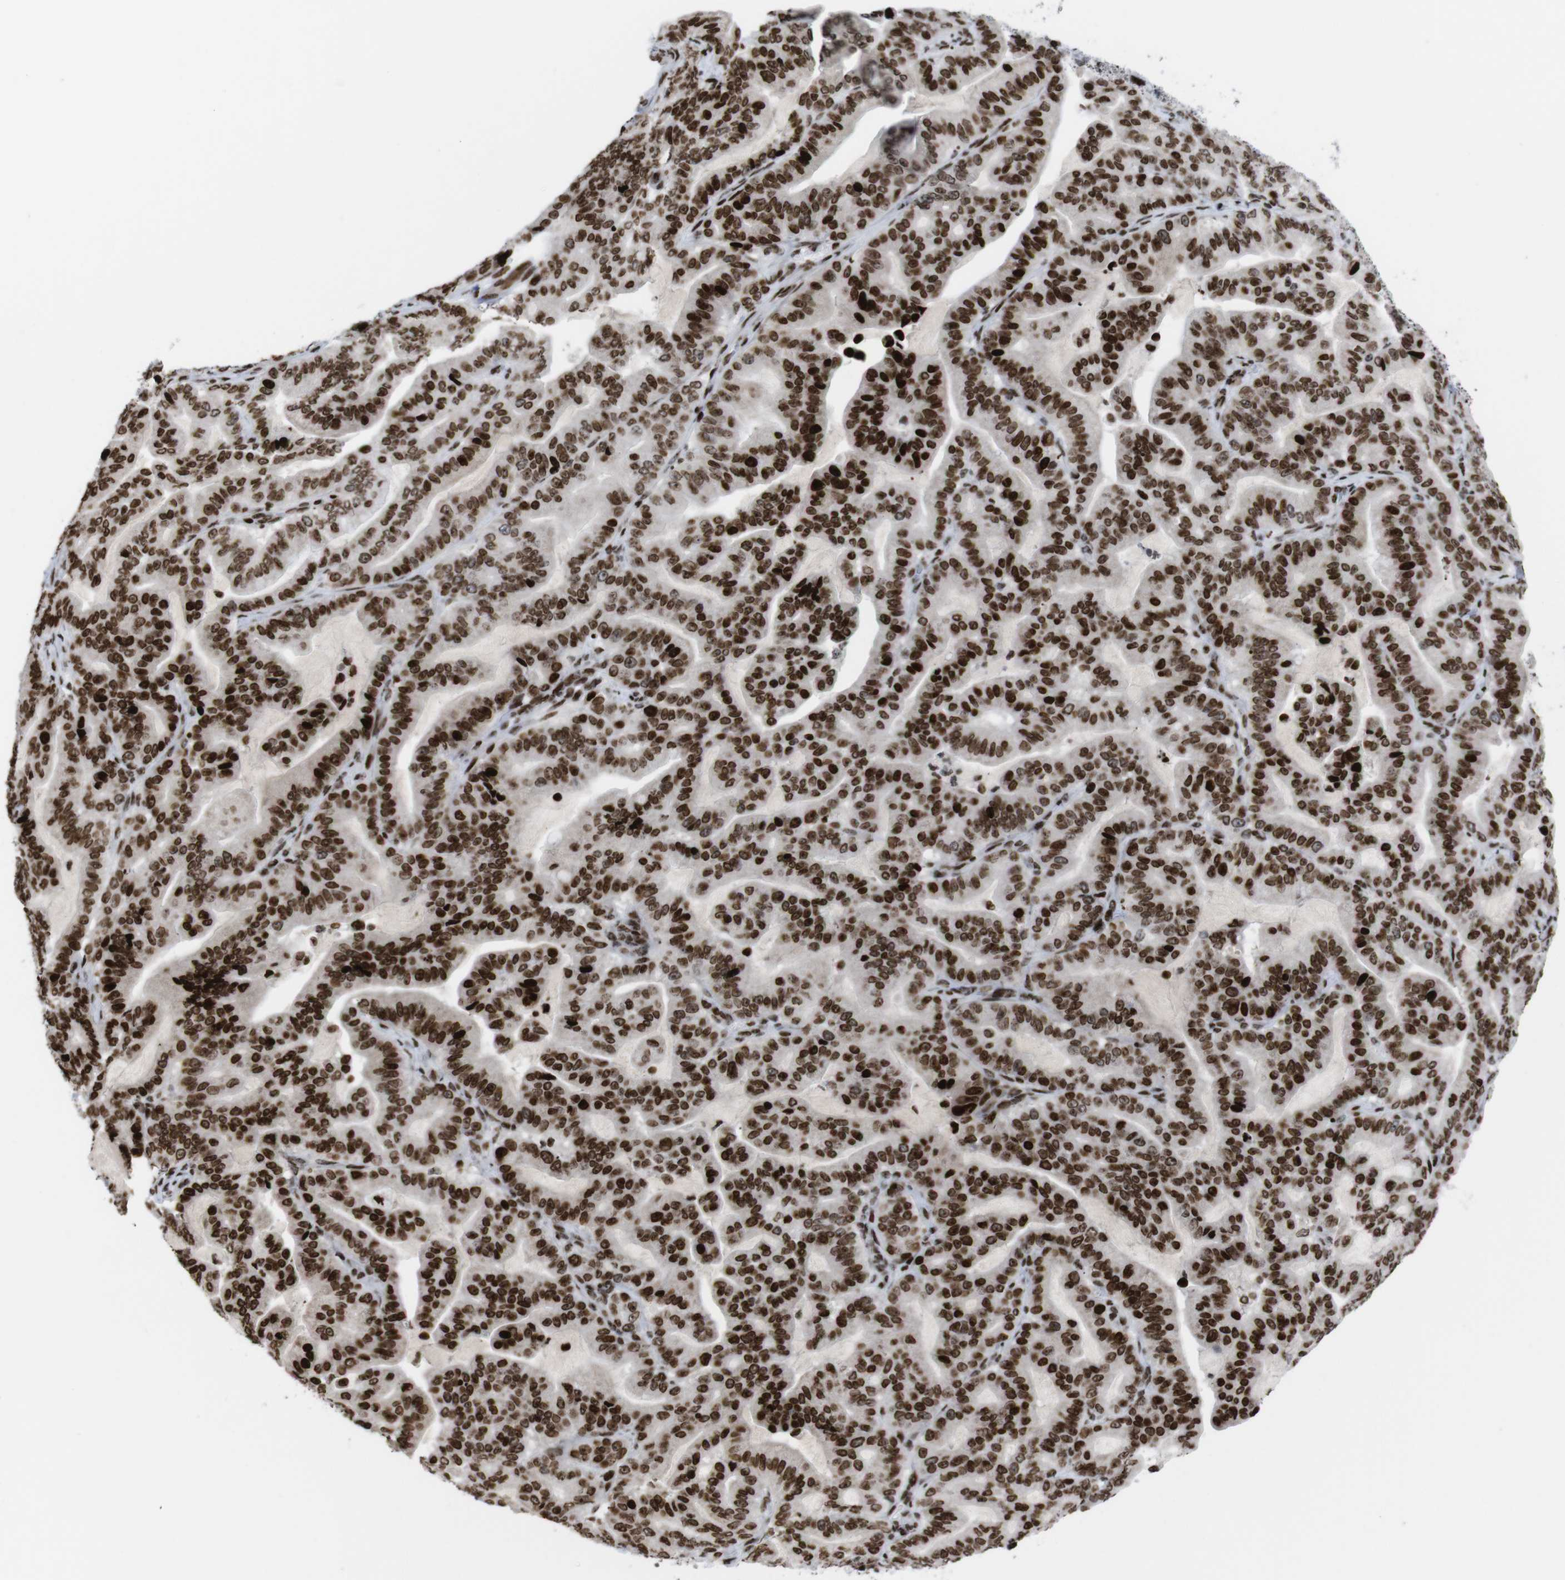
{"staining": {"intensity": "strong", "quantity": ">75%", "location": "nuclear"}, "tissue": "pancreatic cancer", "cell_type": "Tumor cells", "image_type": "cancer", "snomed": [{"axis": "morphology", "description": "Adenocarcinoma, NOS"}, {"axis": "topography", "description": "Pancreas"}], "caption": "IHC (DAB) staining of pancreatic cancer displays strong nuclear protein positivity in approximately >75% of tumor cells. (Stains: DAB (3,3'-diaminobenzidine) in brown, nuclei in blue, Microscopy: brightfield microscopy at high magnification).", "gene": "H1-4", "patient": {"sex": "male", "age": 63}}